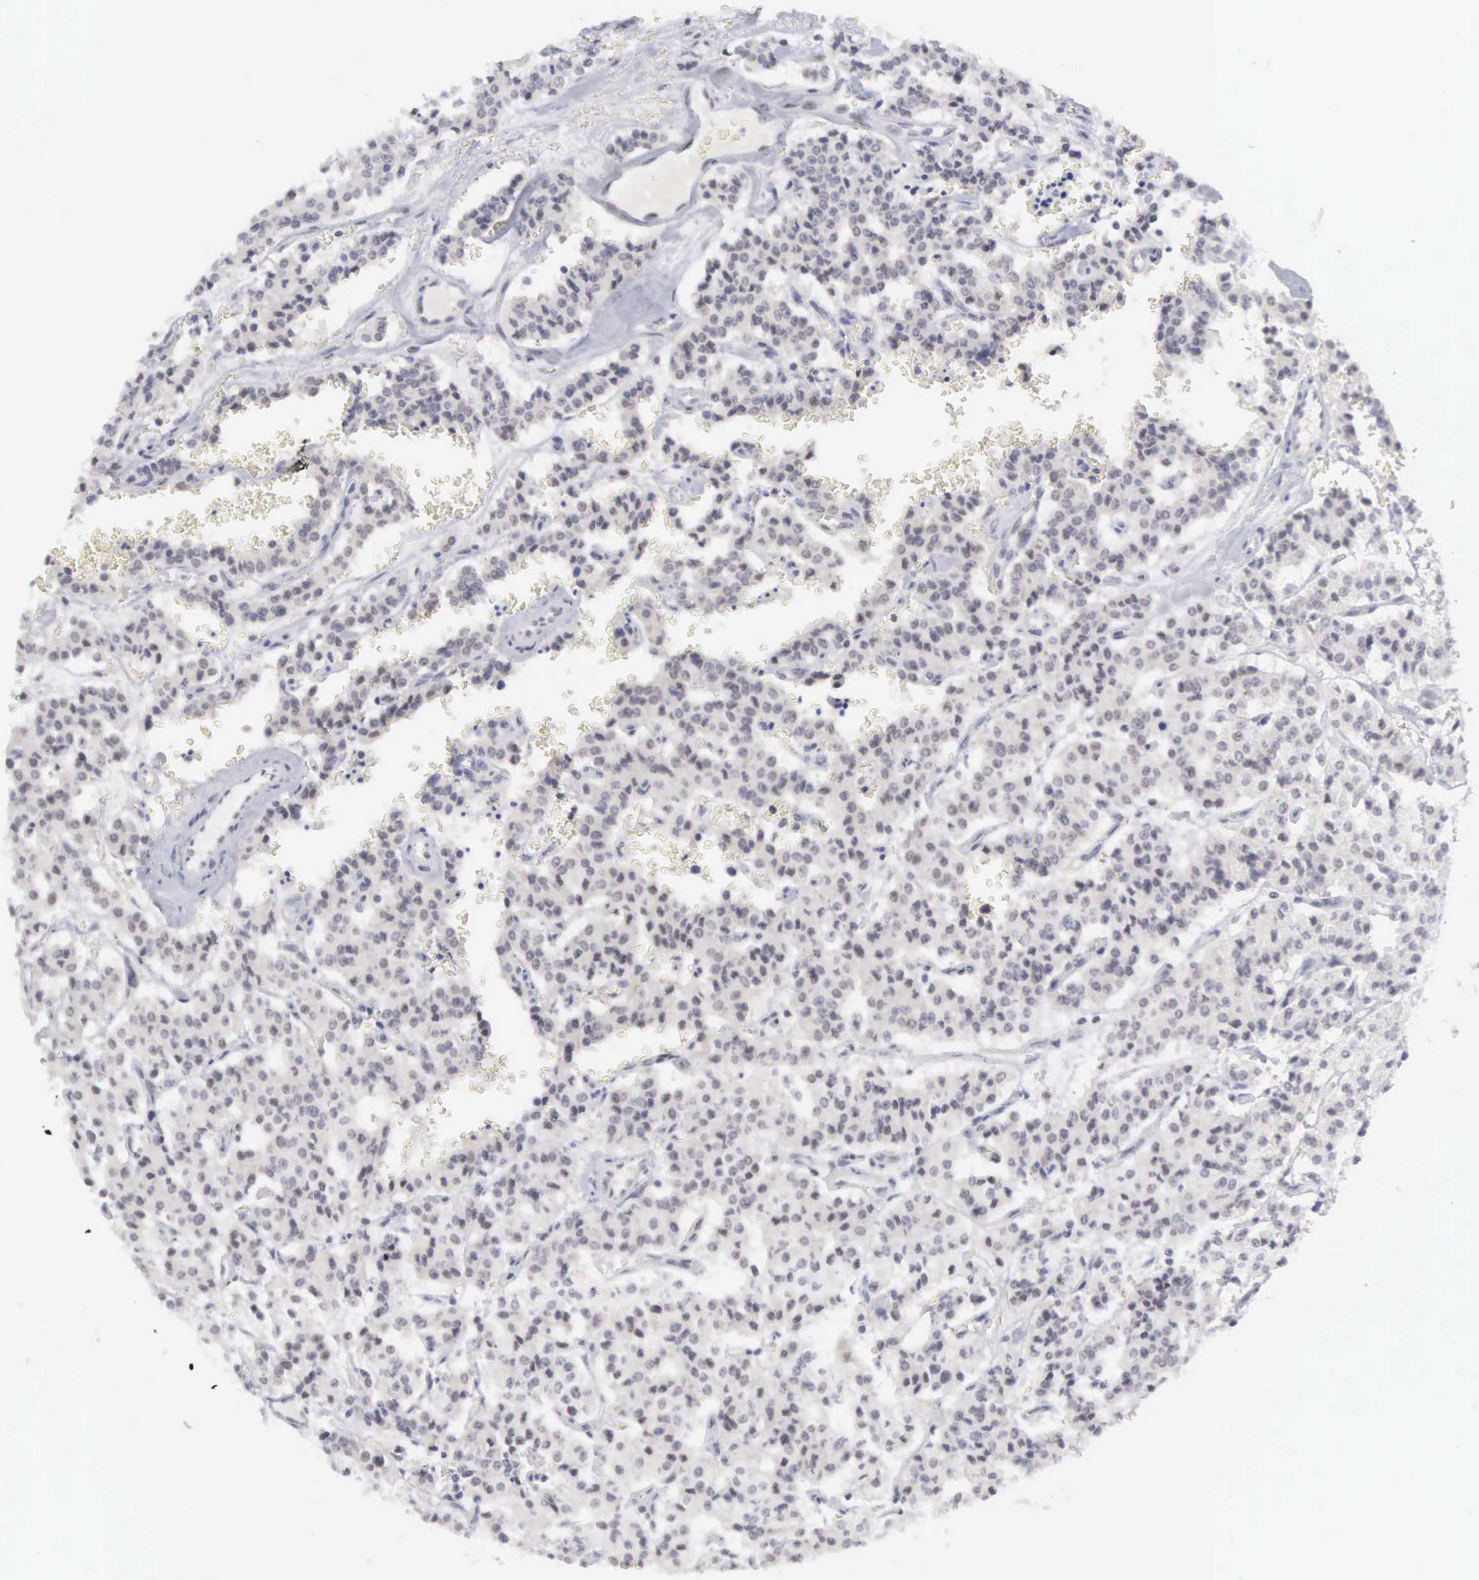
{"staining": {"intensity": "negative", "quantity": "none", "location": "none"}, "tissue": "carcinoid", "cell_type": "Tumor cells", "image_type": "cancer", "snomed": [{"axis": "morphology", "description": "Carcinoid, malignant, NOS"}, {"axis": "topography", "description": "Bronchus"}], "caption": "IHC image of malignant carcinoid stained for a protein (brown), which displays no expression in tumor cells. The staining is performed using DAB brown chromogen with nuclei counter-stained in using hematoxylin.", "gene": "MNAT1", "patient": {"sex": "male", "age": 55}}